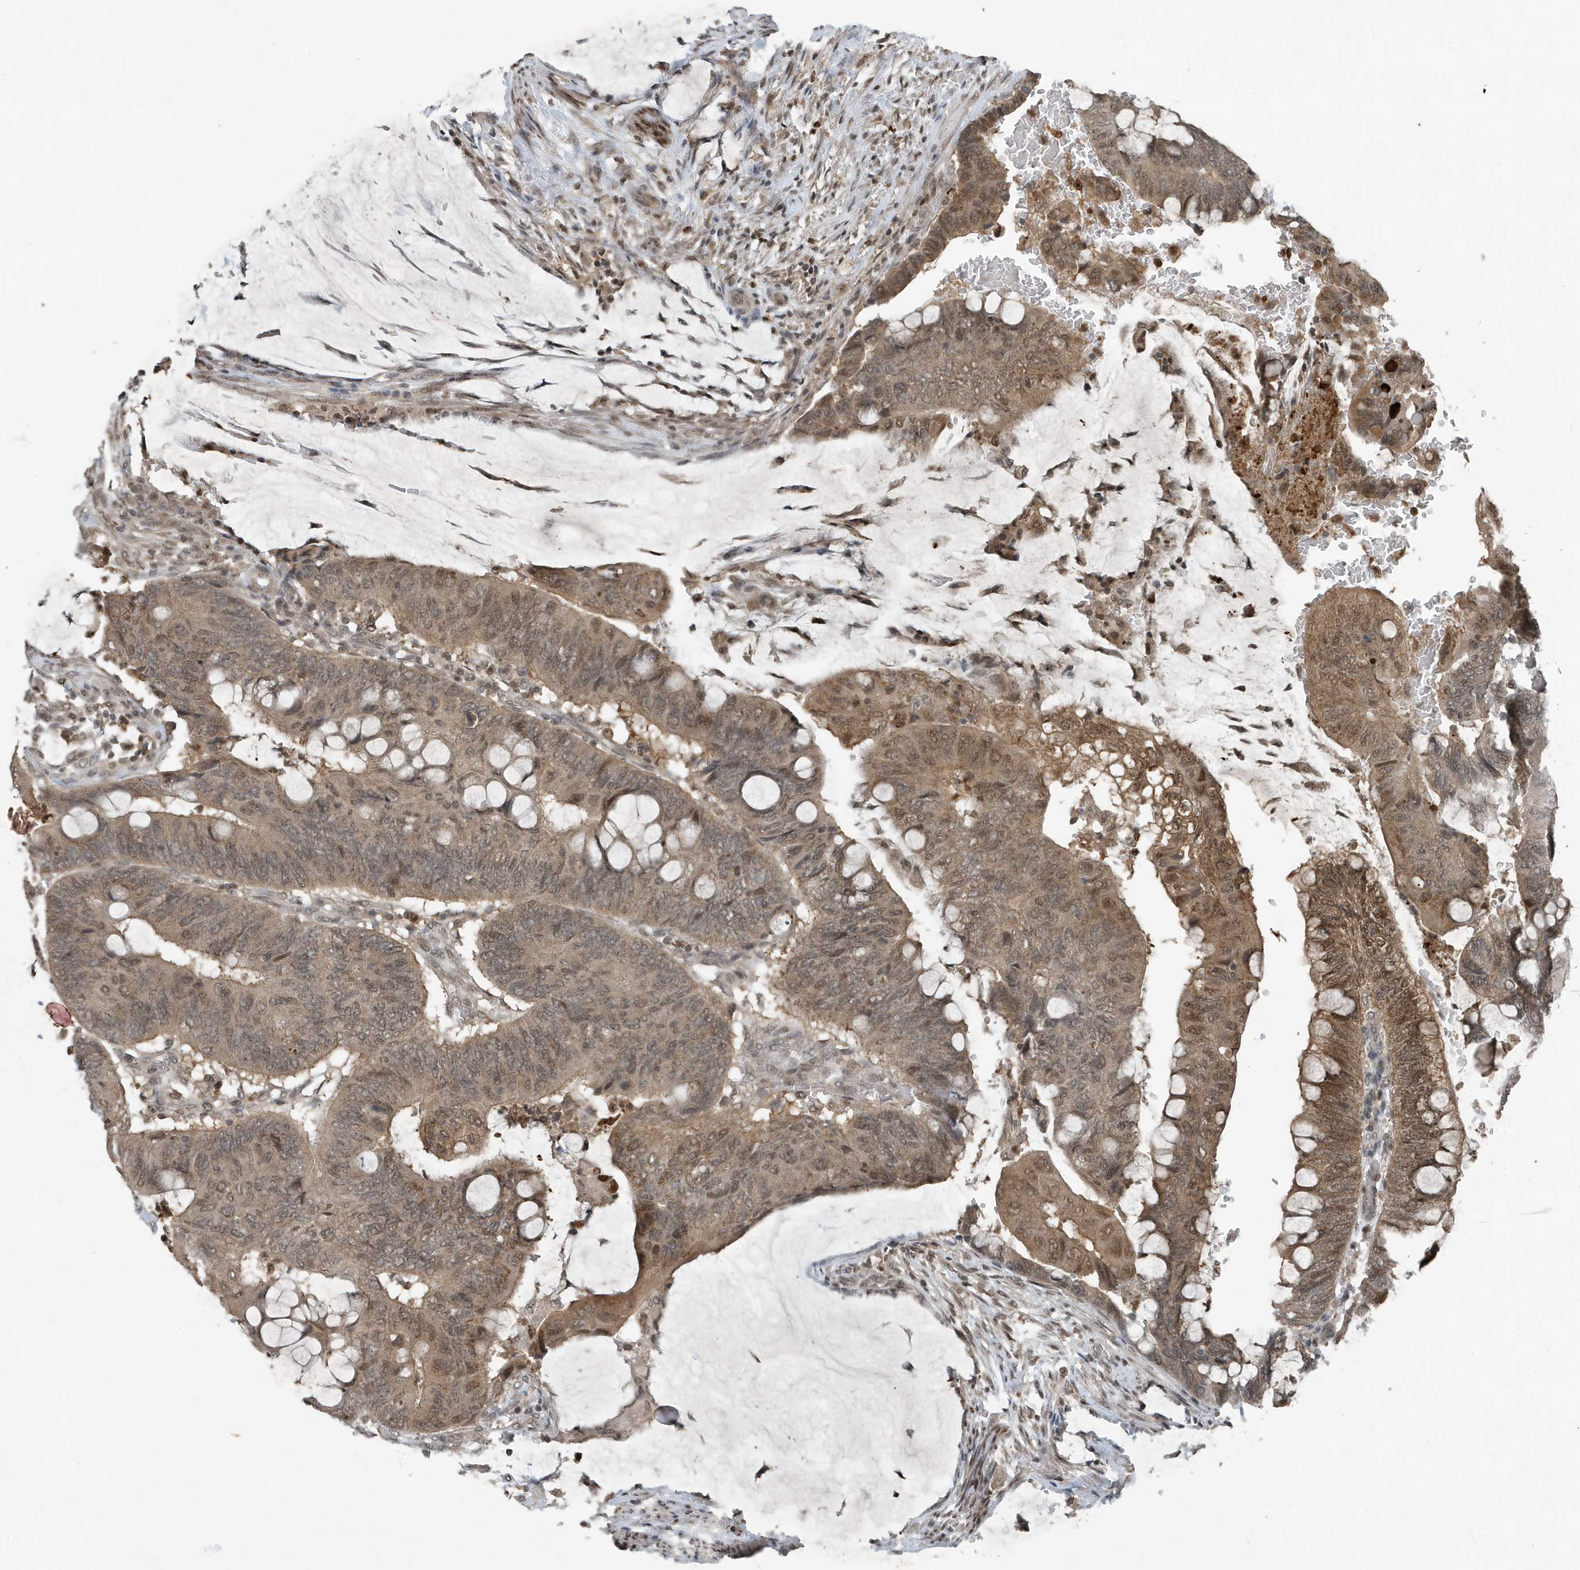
{"staining": {"intensity": "moderate", "quantity": "25%-75%", "location": "cytoplasmic/membranous,nuclear"}, "tissue": "colorectal cancer", "cell_type": "Tumor cells", "image_type": "cancer", "snomed": [{"axis": "morphology", "description": "Normal tissue, NOS"}, {"axis": "morphology", "description": "Adenocarcinoma, NOS"}, {"axis": "topography", "description": "Rectum"}, {"axis": "topography", "description": "Peripheral nerve tissue"}], "caption": "Moderate cytoplasmic/membranous and nuclear protein staining is present in approximately 25%-75% of tumor cells in colorectal cancer.", "gene": "HSPA1A", "patient": {"sex": "male", "age": 92}}